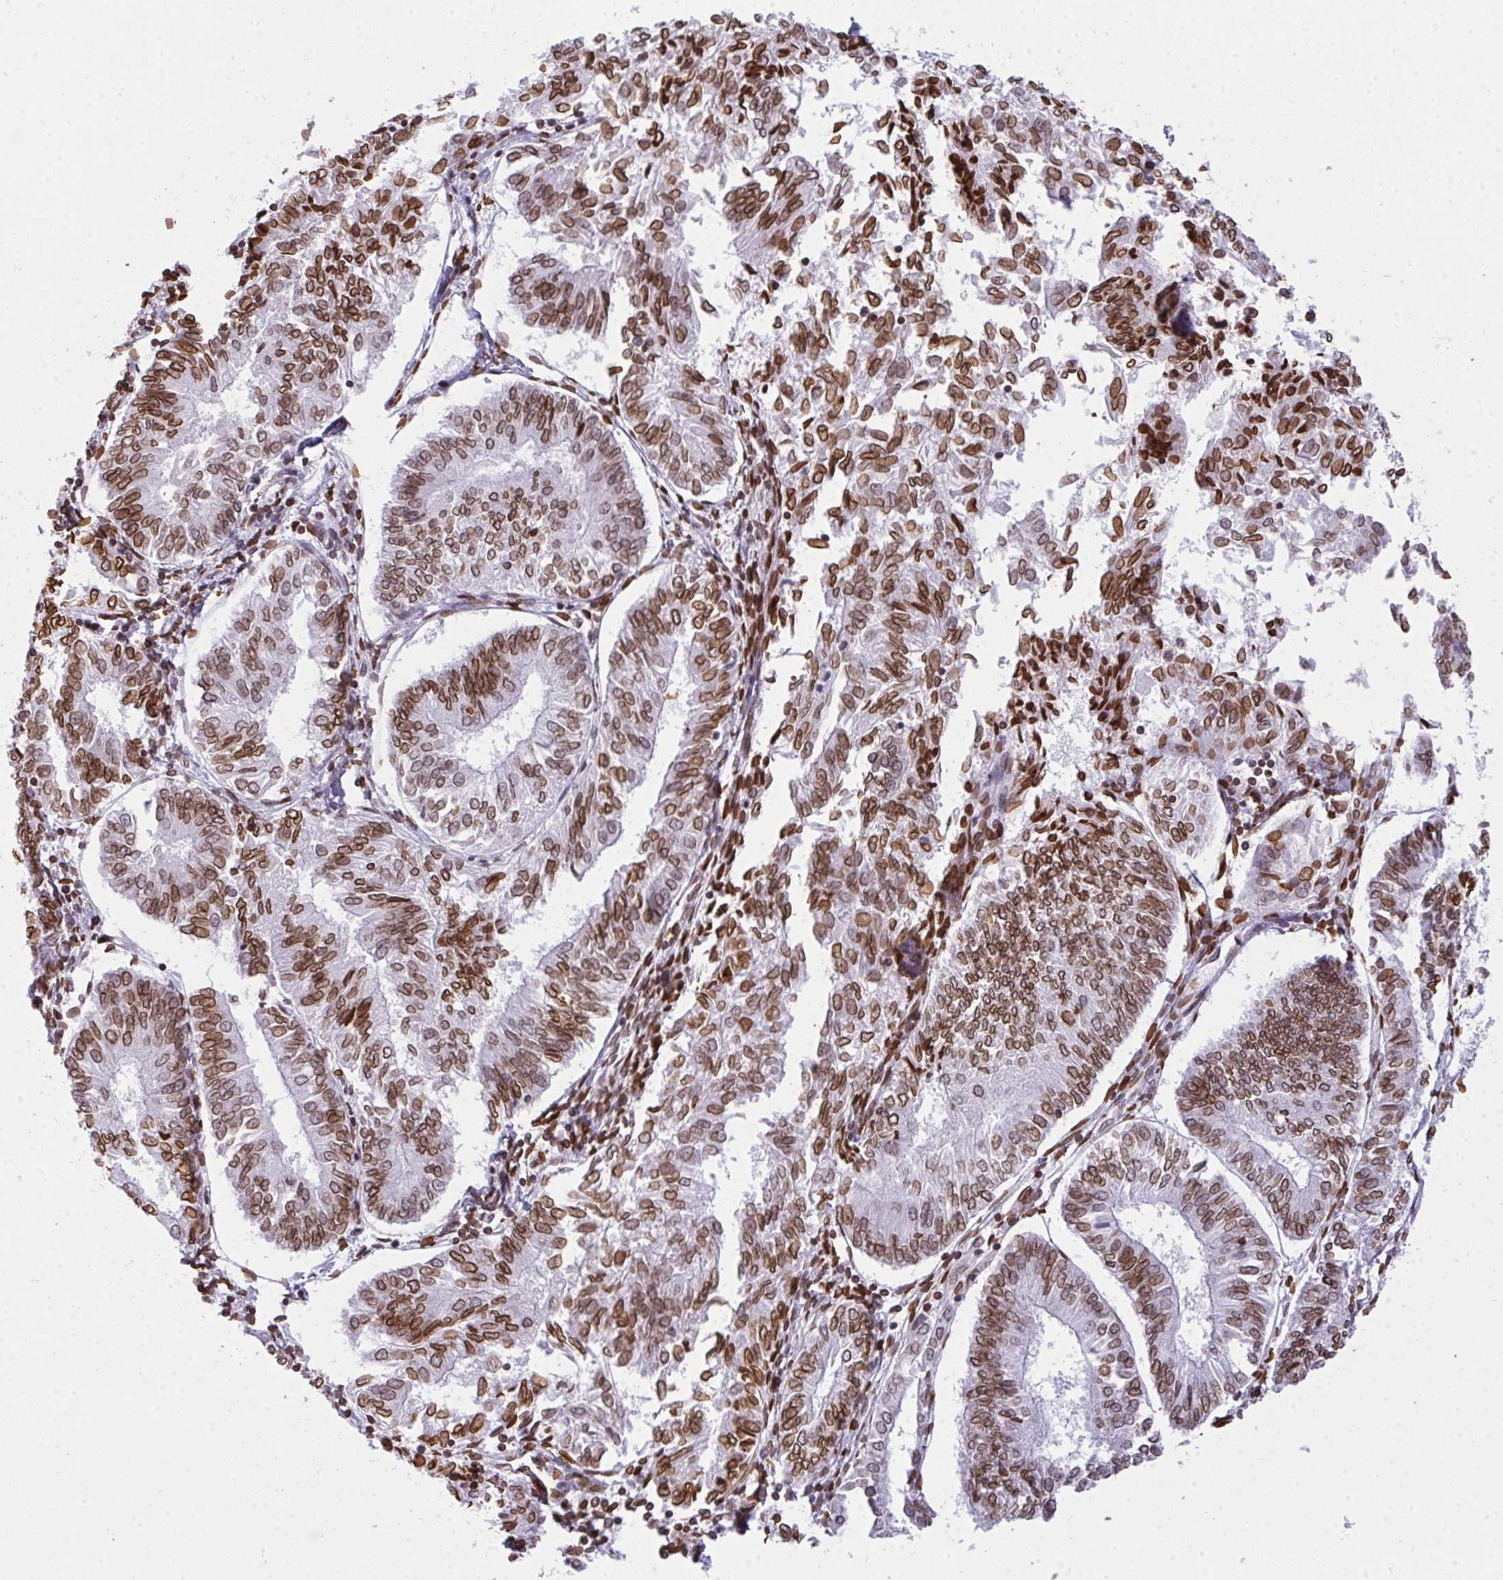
{"staining": {"intensity": "moderate", "quantity": ">75%", "location": "cytoplasmic/membranous,nuclear"}, "tissue": "endometrial cancer", "cell_type": "Tumor cells", "image_type": "cancer", "snomed": [{"axis": "morphology", "description": "Adenocarcinoma, NOS"}, {"axis": "topography", "description": "Endometrium"}], "caption": "A high-resolution photomicrograph shows IHC staining of endometrial adenocarcinoma, which shows moderate cytoplasmic/membranous and nuclear staining in about >75% of tumor cells.", "gene": "LMNB2", "patient": {"sex": "female", "age": 58}}